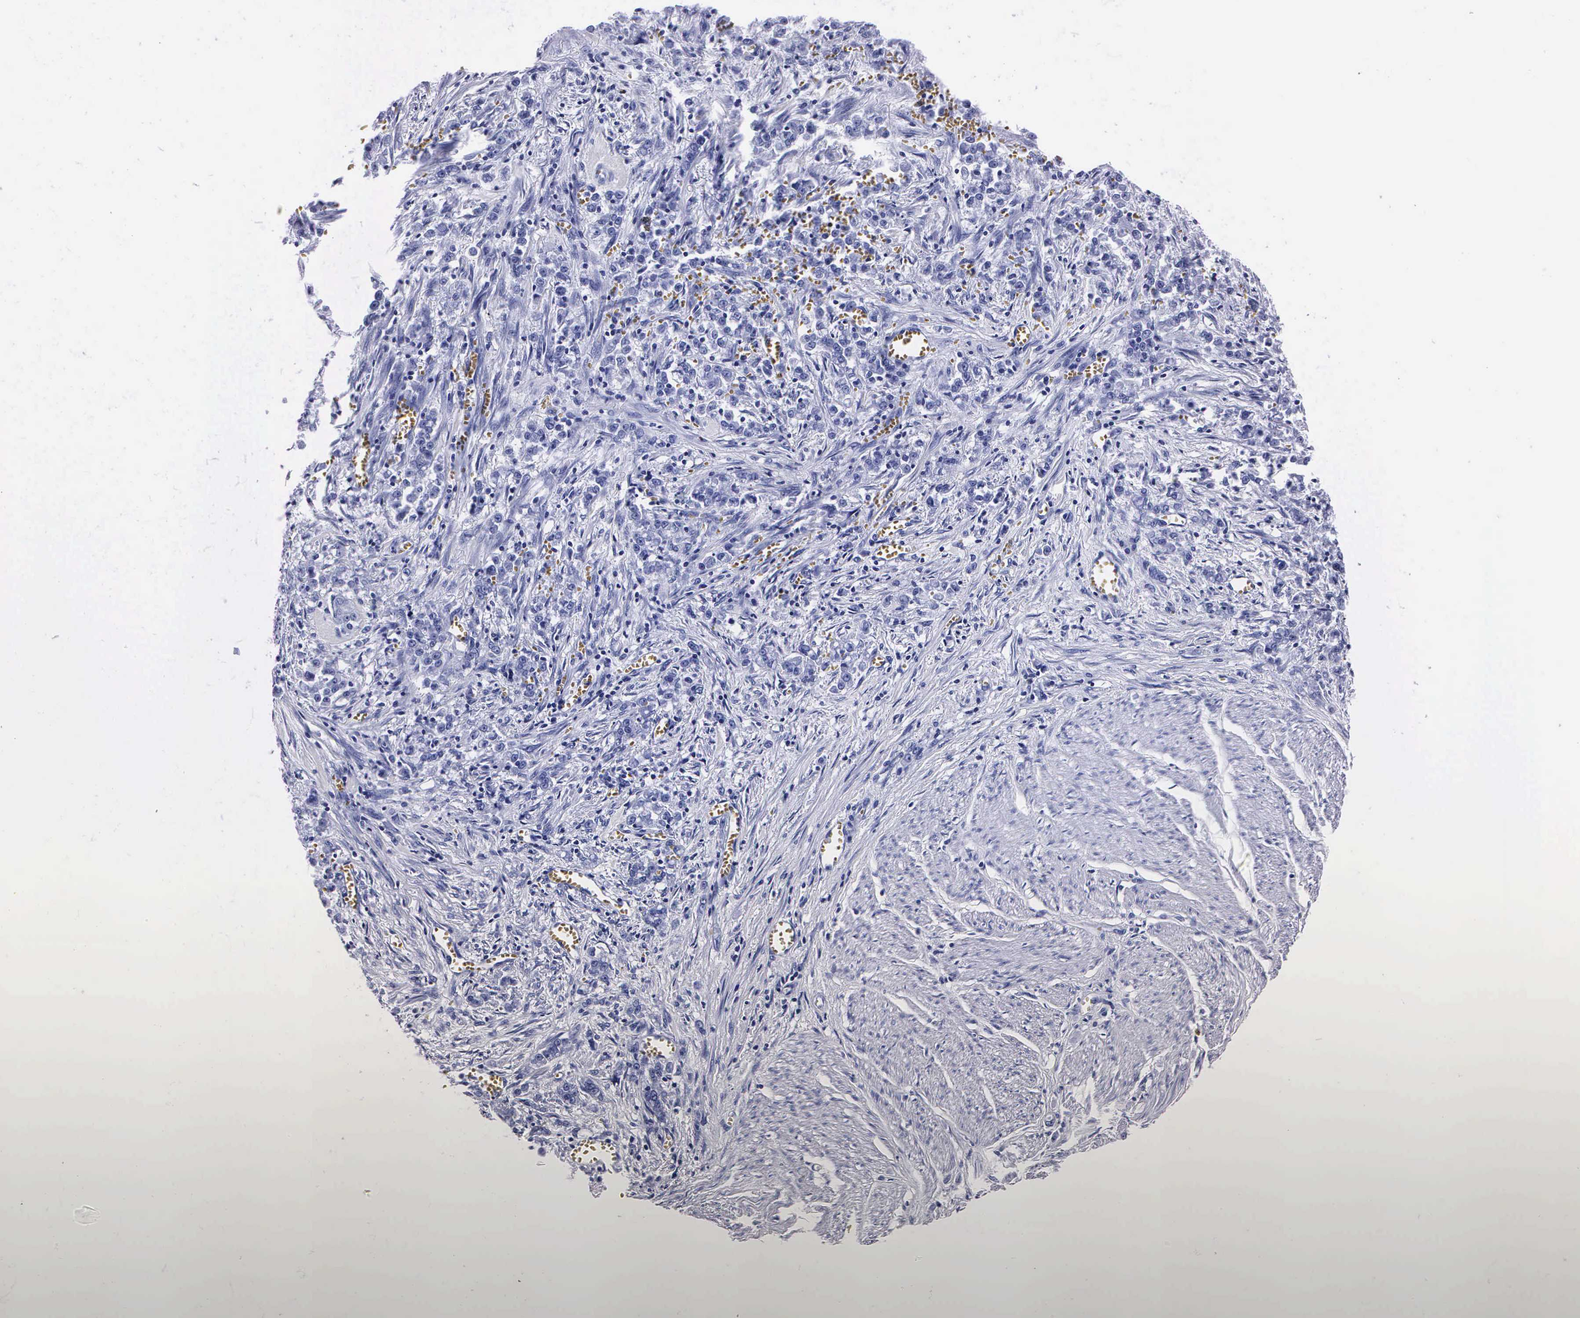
{"staining": {"intensity": "negative", "quantity": "none", "location": "none"}, "tissue": "stomach cancer", "cell_type": "Tumor cells", "image_type": "cancer", "snomed": [{"axis": "morphology", "description": "Adenocarcinoma, NOS"}, {"axis": "topography", "description": "Stomach"}], "caption": "DAB immunohistochemical staining of human stomach cancer exhibits no significant expression in tumor cells.", "gene": "MB", "patient": {"sex": "male", "age": 72}}